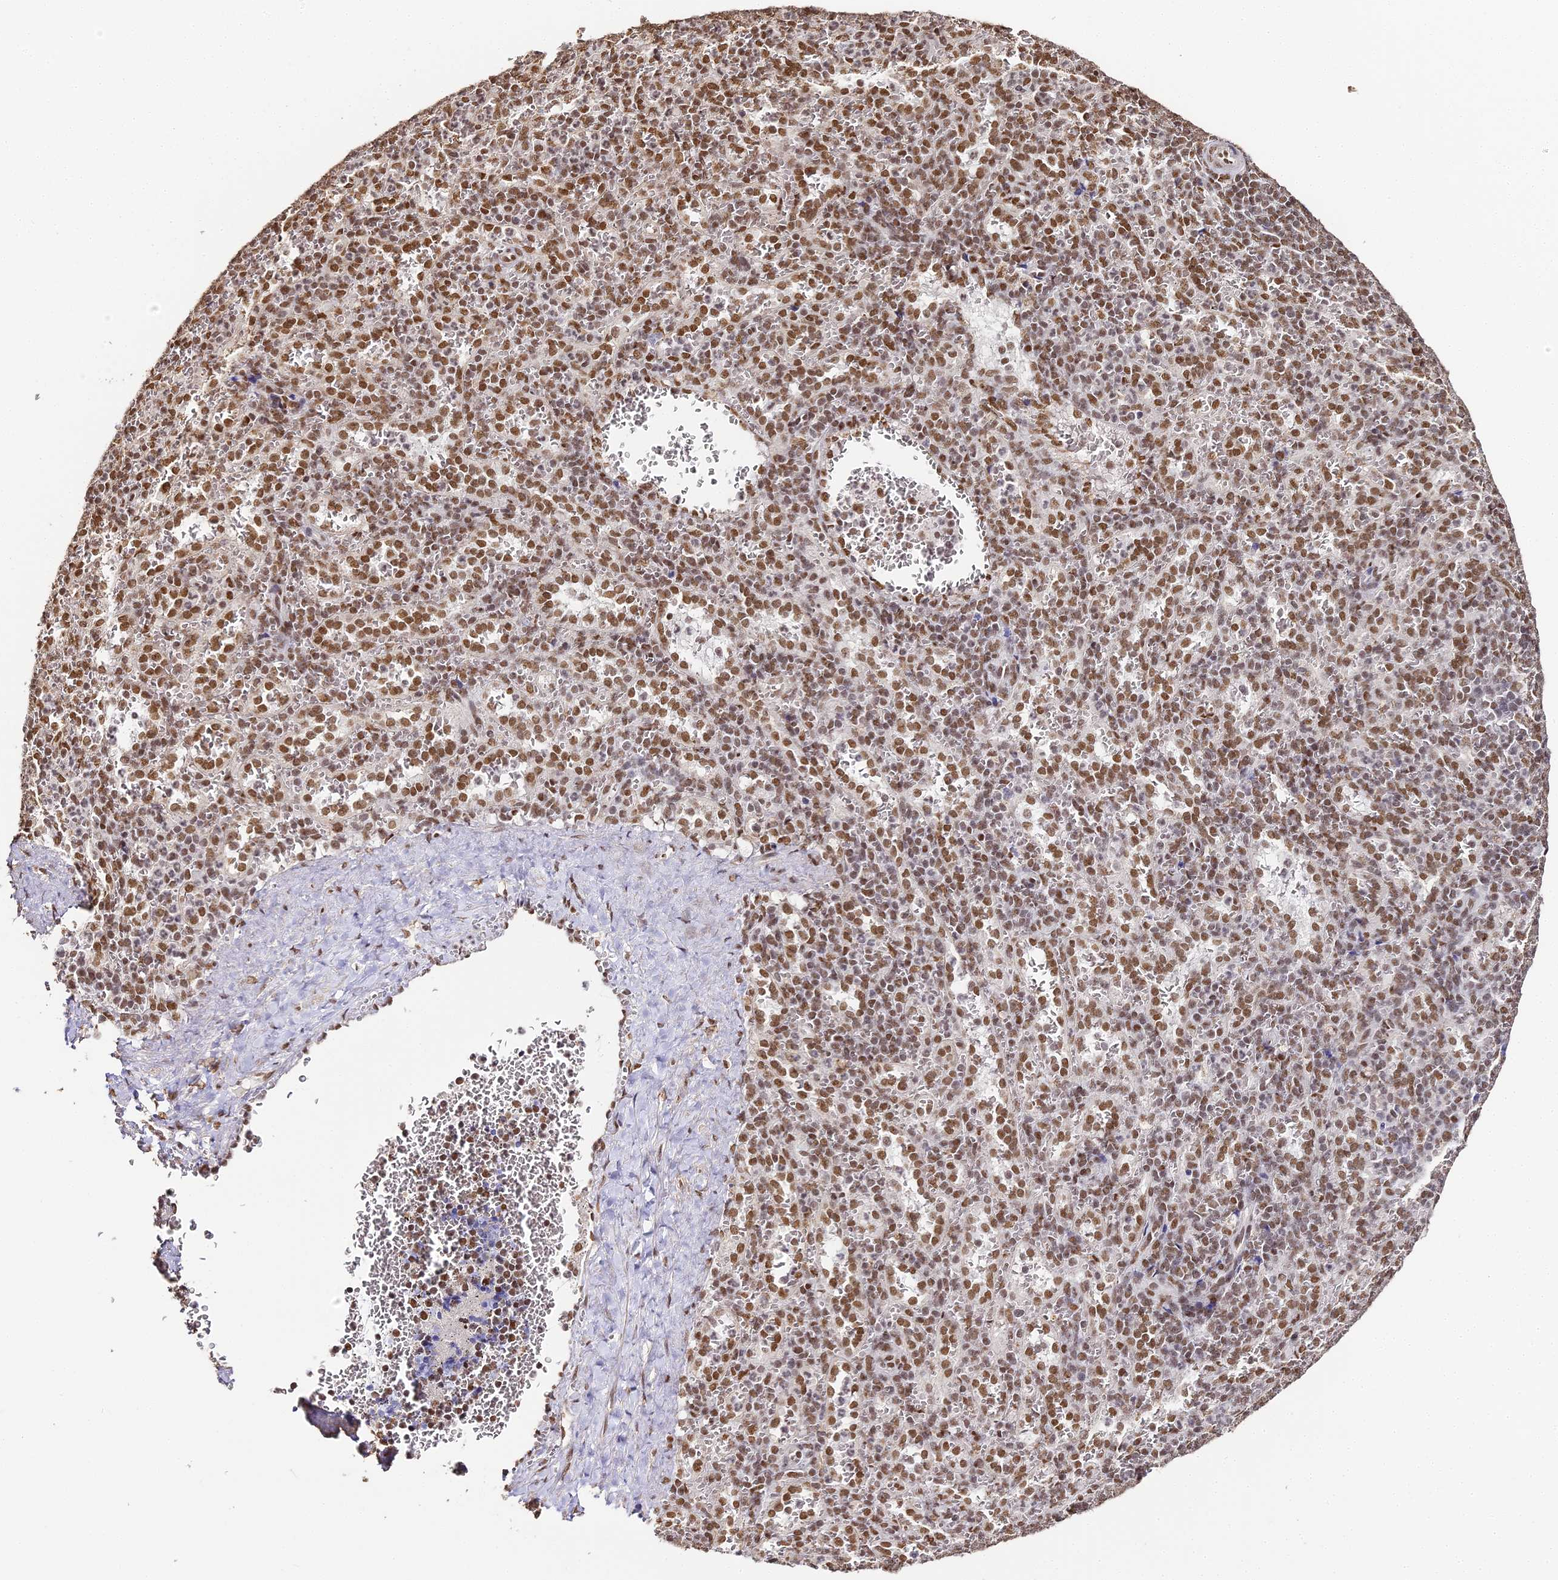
{"staining": {"intensity": "moderate", "quantity": ">75%", "location": "nuclear"}, "tissue": "spleen", "cell_type": "Cells in red pulp", "image_type": "normal", "snomed": [{"axis": "morphology", "description": "Normal tissue, NOS"}, {"axis": "topography", "description": "Spleen"}], "caption": "A histopathology image of human spleen stained for a protein displays moderate nuclear brown staining in cells in red pulp. Nuclei are stained in blue.", "gene": "HNRNPA1", "patient": {"sex": "female", "age": 21}}